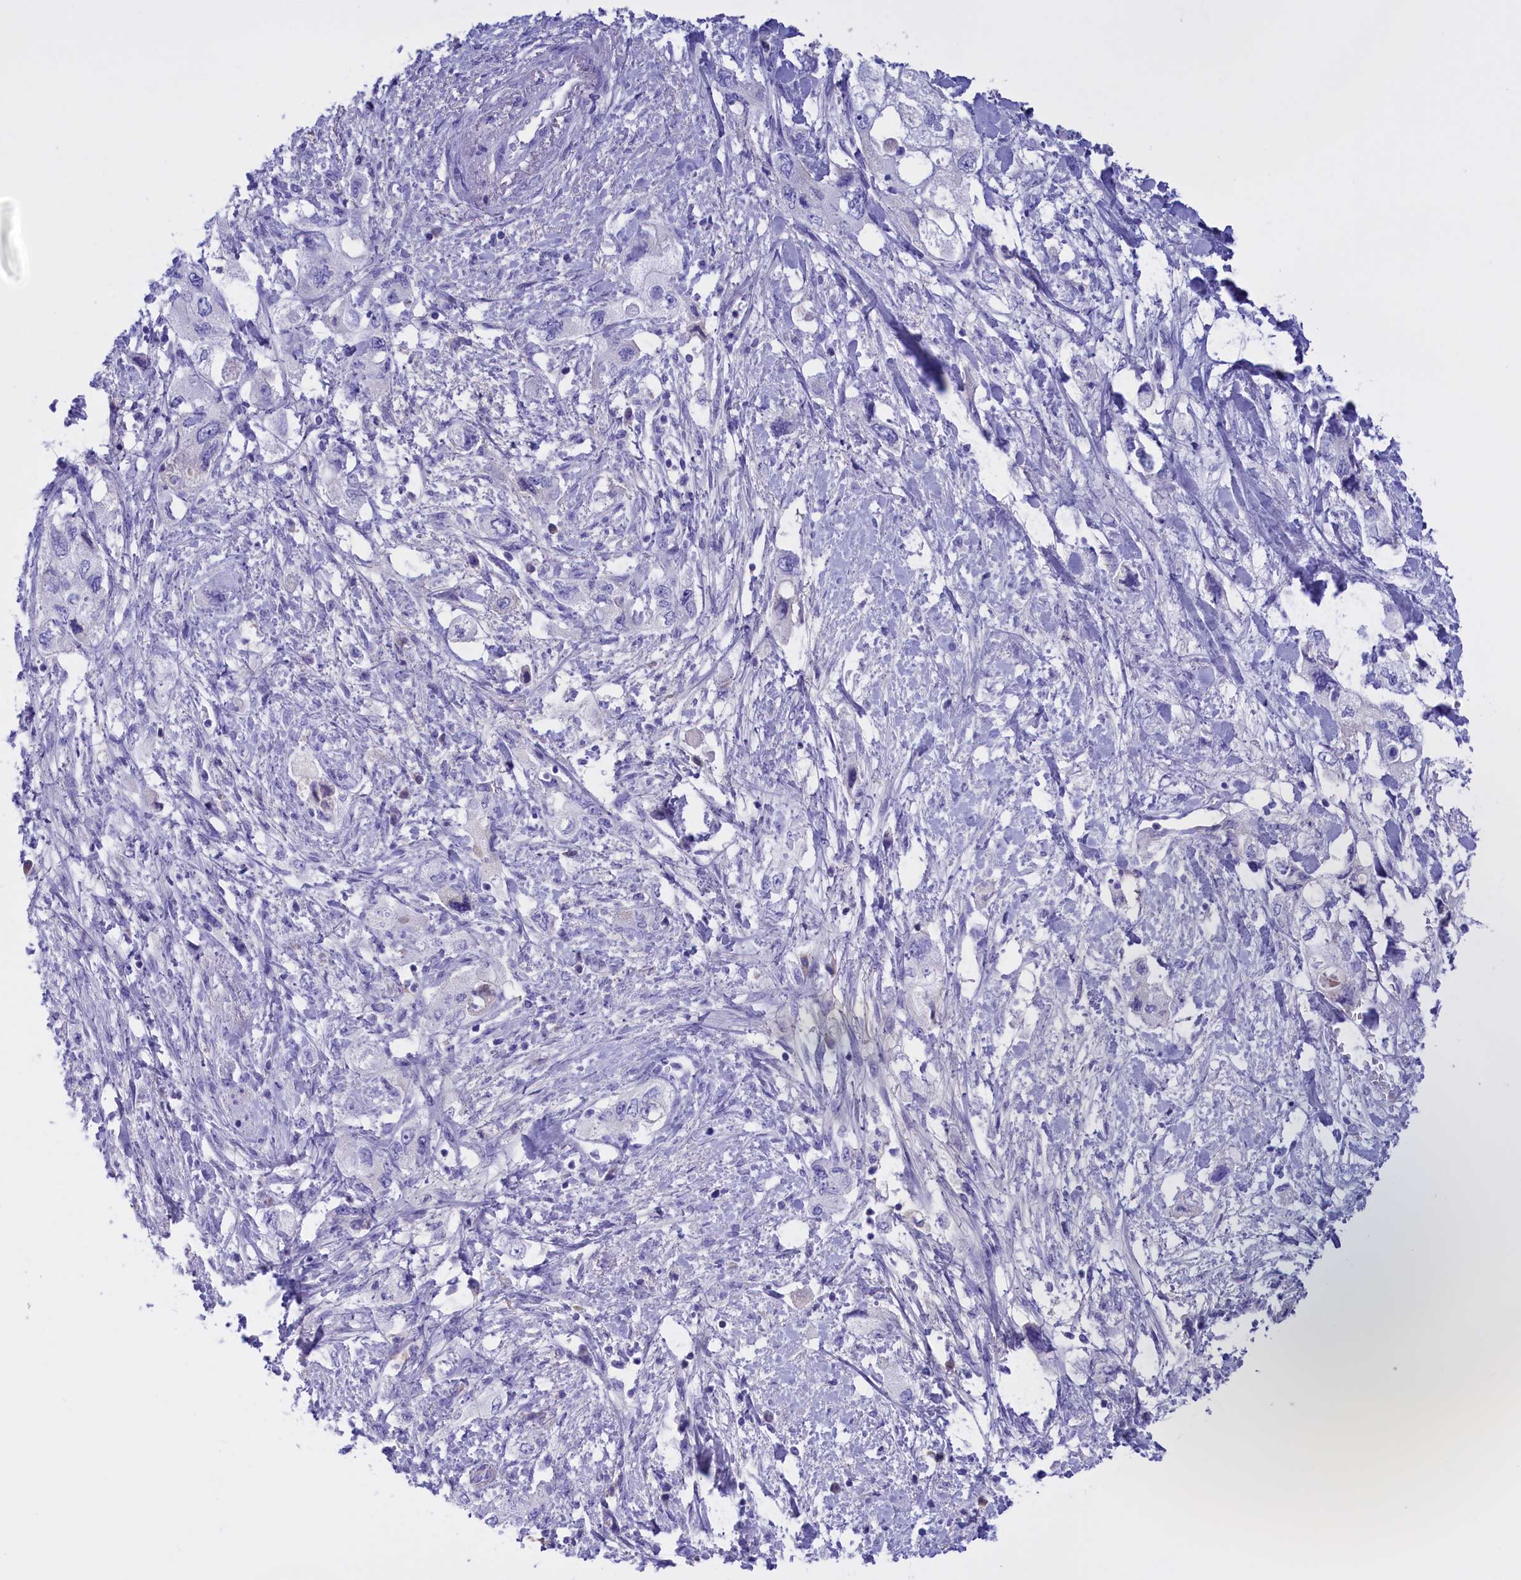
{"staining": {"intensity": "negative", "quantity": "none", "location": "none"}, "tissue": "pancreatic cancer", "cell_type": "Tumor cells", "image_type": "cancer", "snomed": [{"axis": "morphology", "description": "Adenocarcinoma, NOS"}, {"axis": "topography", "description": "Pancreas"}], "caption": "Photomicrograph shows no significant protein positivity in tumor cells of pancreatic cancer (adenocarcinoma).", "gene": "PROK2", "patient": {"sex": "female", "age": 73}}